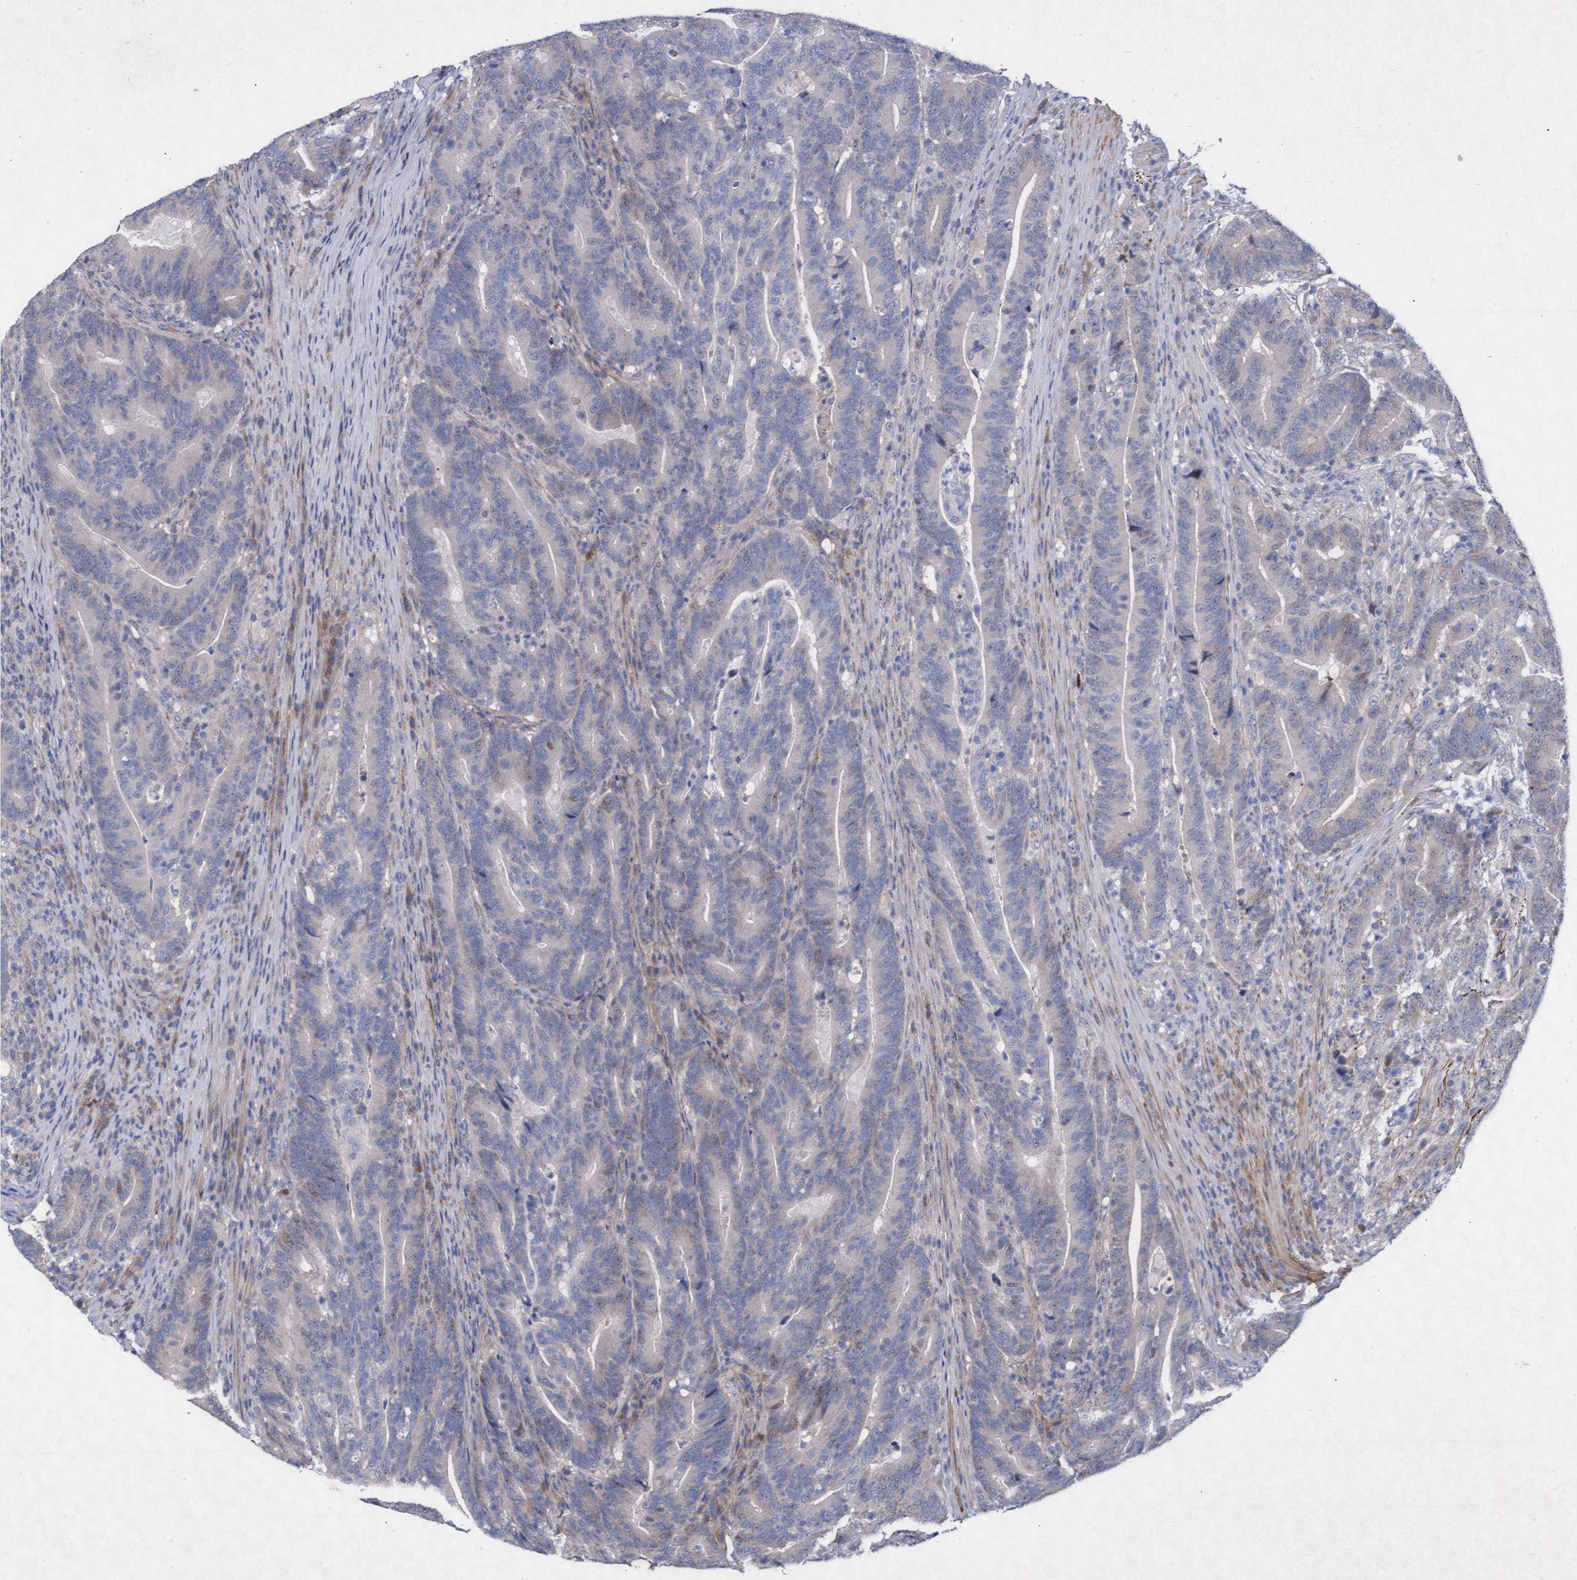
{"staining": {"intensity": "negative", "quantity": "none", "location": "none"}, "tissue": "colorectal cancer", "cell_type": "Tumor cells", "image_type": "cancer", "snomed": [{"axis": "morphology", "description": "Adenocarcinoma, NOS"}, {"axis": "topography", "description": "Colon"}], "caption": "A histopathology image of colorectal cancer (adenocarcinoma) stained for a protein exhibits no brown staining in tumor cells.", "gene": "ABCF2", "patient": {"sex": "female", "age": 66}}